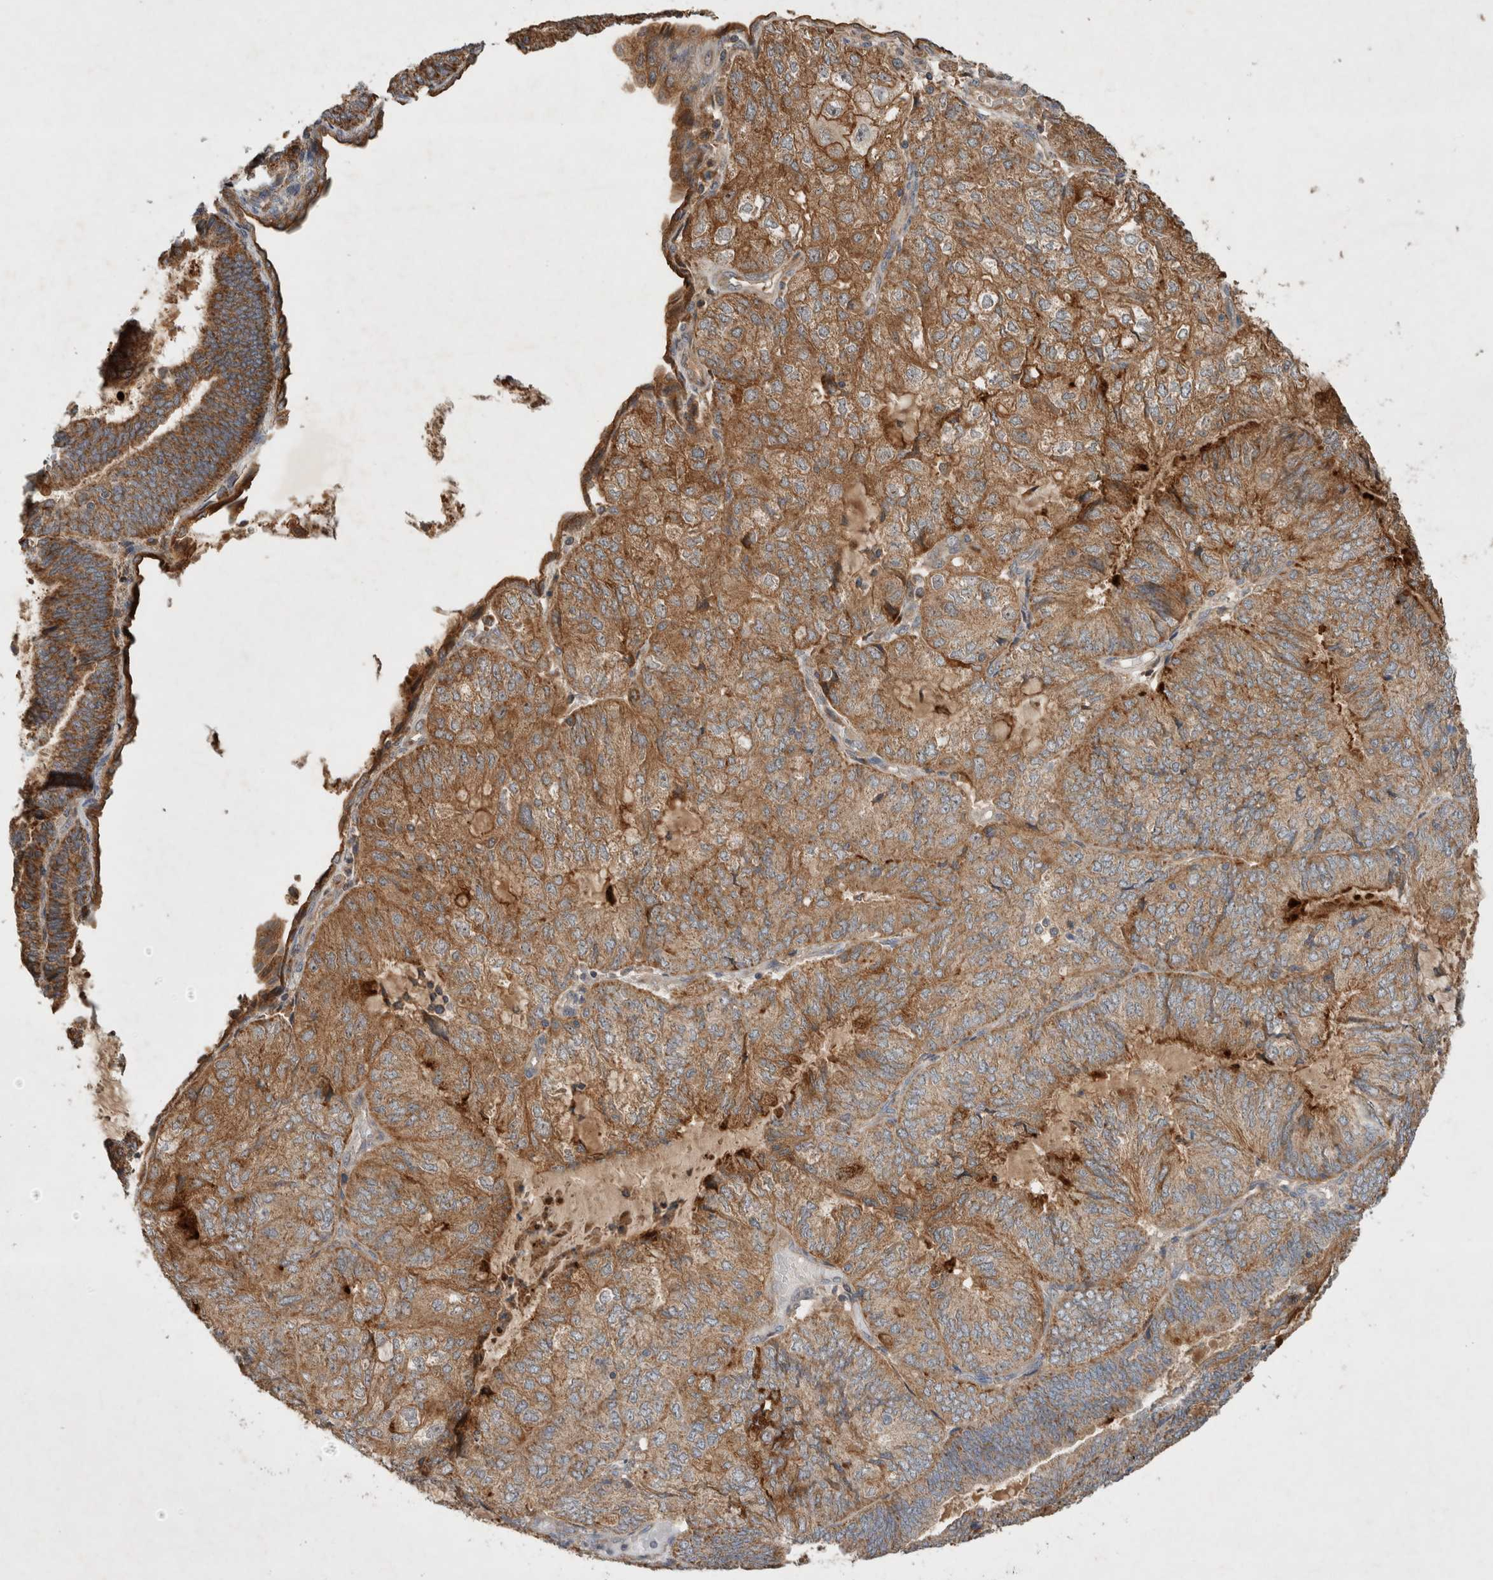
{"staining": {"intensity": "moderate", "quantity": ">75%", "location": "cytoplasmic/membranous"}, "tissue": "endometrial cancer", "cell_type": "Tumor cells", "image_type": "cancer", "snomed": [{"axis": "morphology", "description": "Adenocarcinoma, NOS"}, {"axis": "topography", "description": "Endometrium"}], "caption": "Endometrial adenocarcinoma stained for a protein shows moderate cytoplasmic/membranous positivity in tumor cells.", "gene": "SERAC1", "patient": {"sex": "female", "age": 81}}